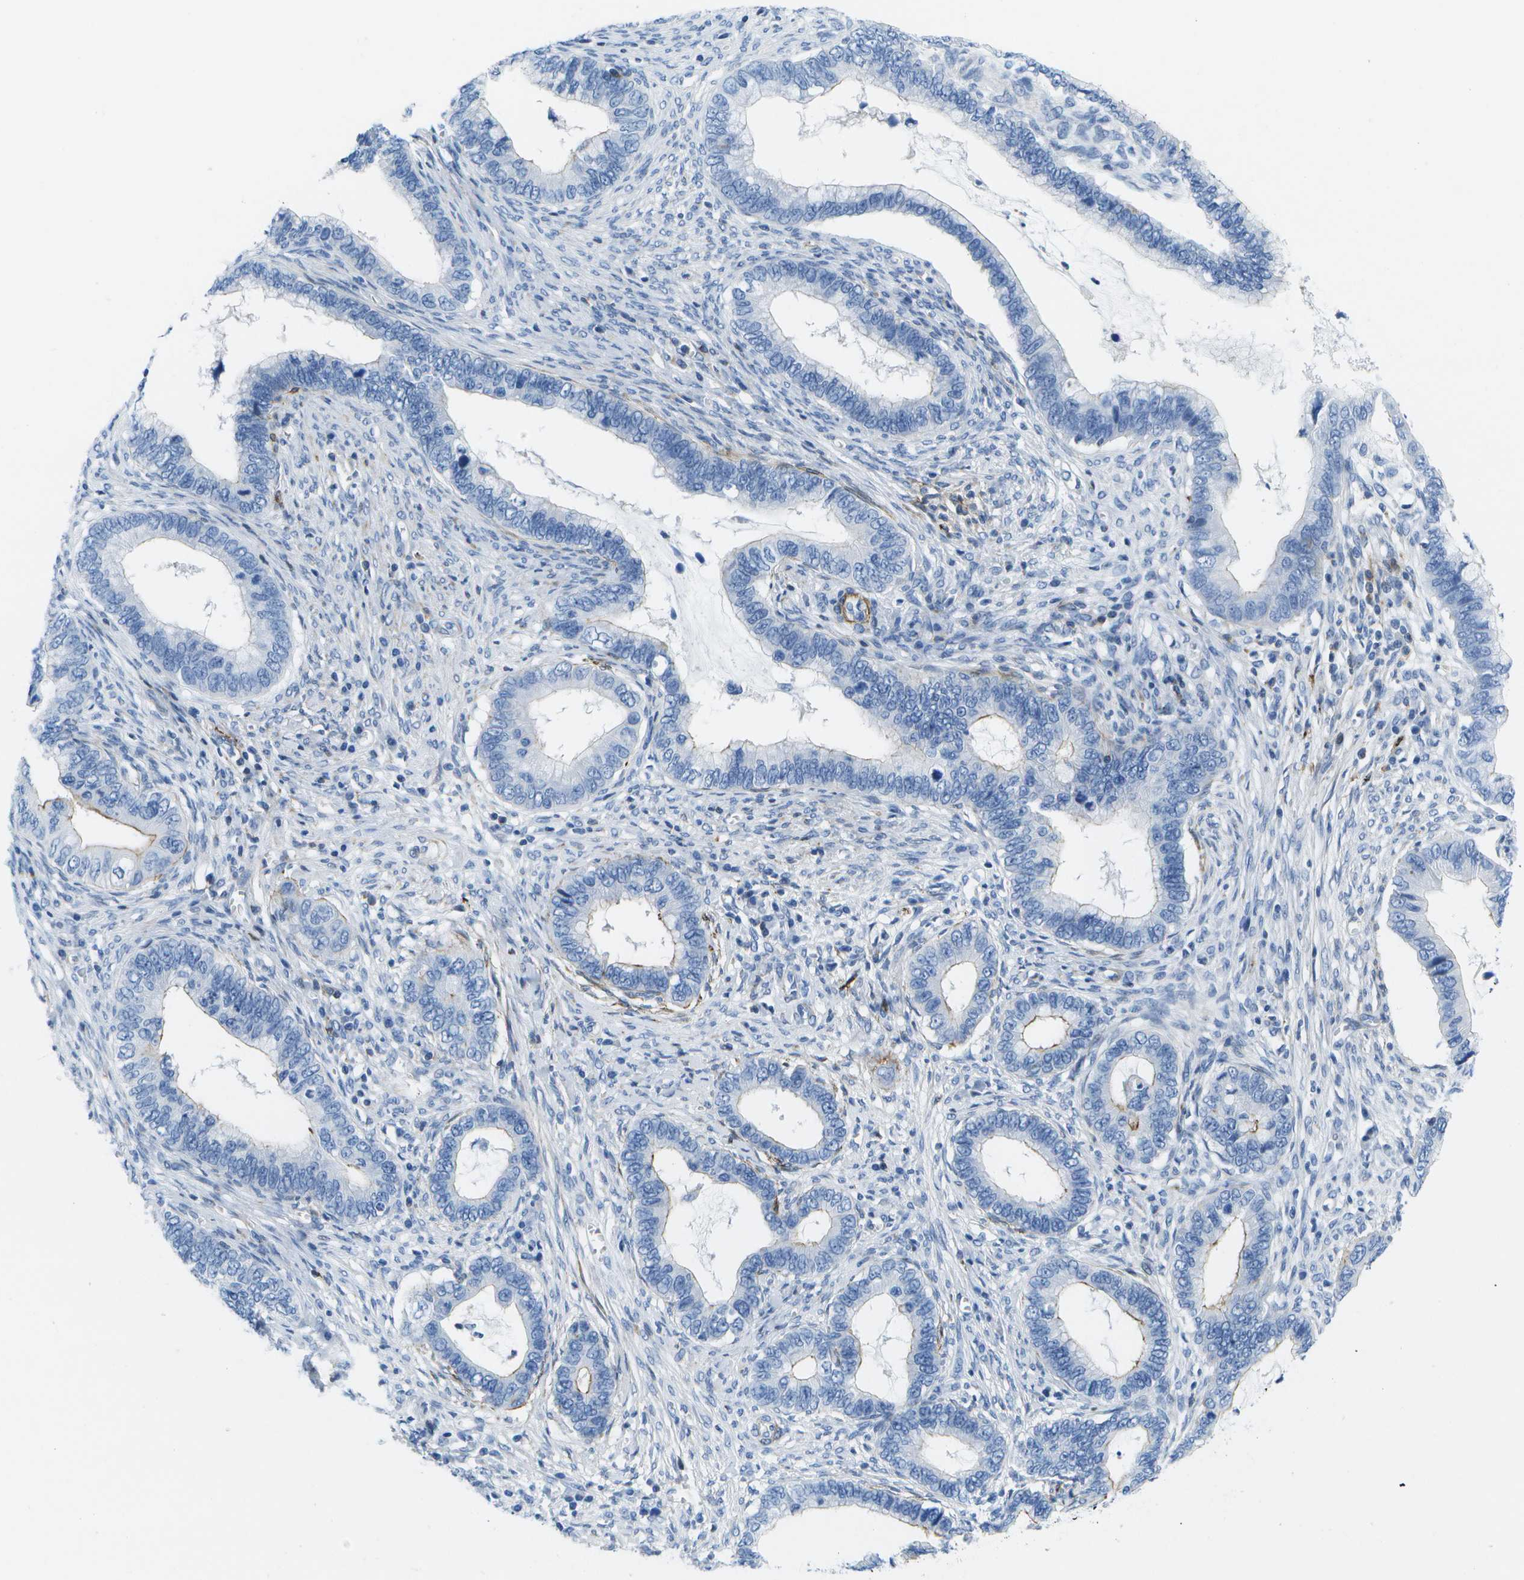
{"staining": {"intensity": "negative", "quantity": "none", "location": "none"}, "tissue": "cervical cancer", "cell_type": "Tumor cells", "image_type": "cancer", "snomed": [{"axis": "morphology", "description": "Adenocarcinoma, NOS"}, {"axis": "topography", "description": "Cervix"}], "caption": "Immunohistochemistry (IHC) image of neoplastic tissue: cervical cancer stained with DAB (3,3'-diaminobenzidine) exhibits no significant protein positivity in tumor cells.", "gene": "ADGRG6", "patient": {"sex": "female", "age": 44}}